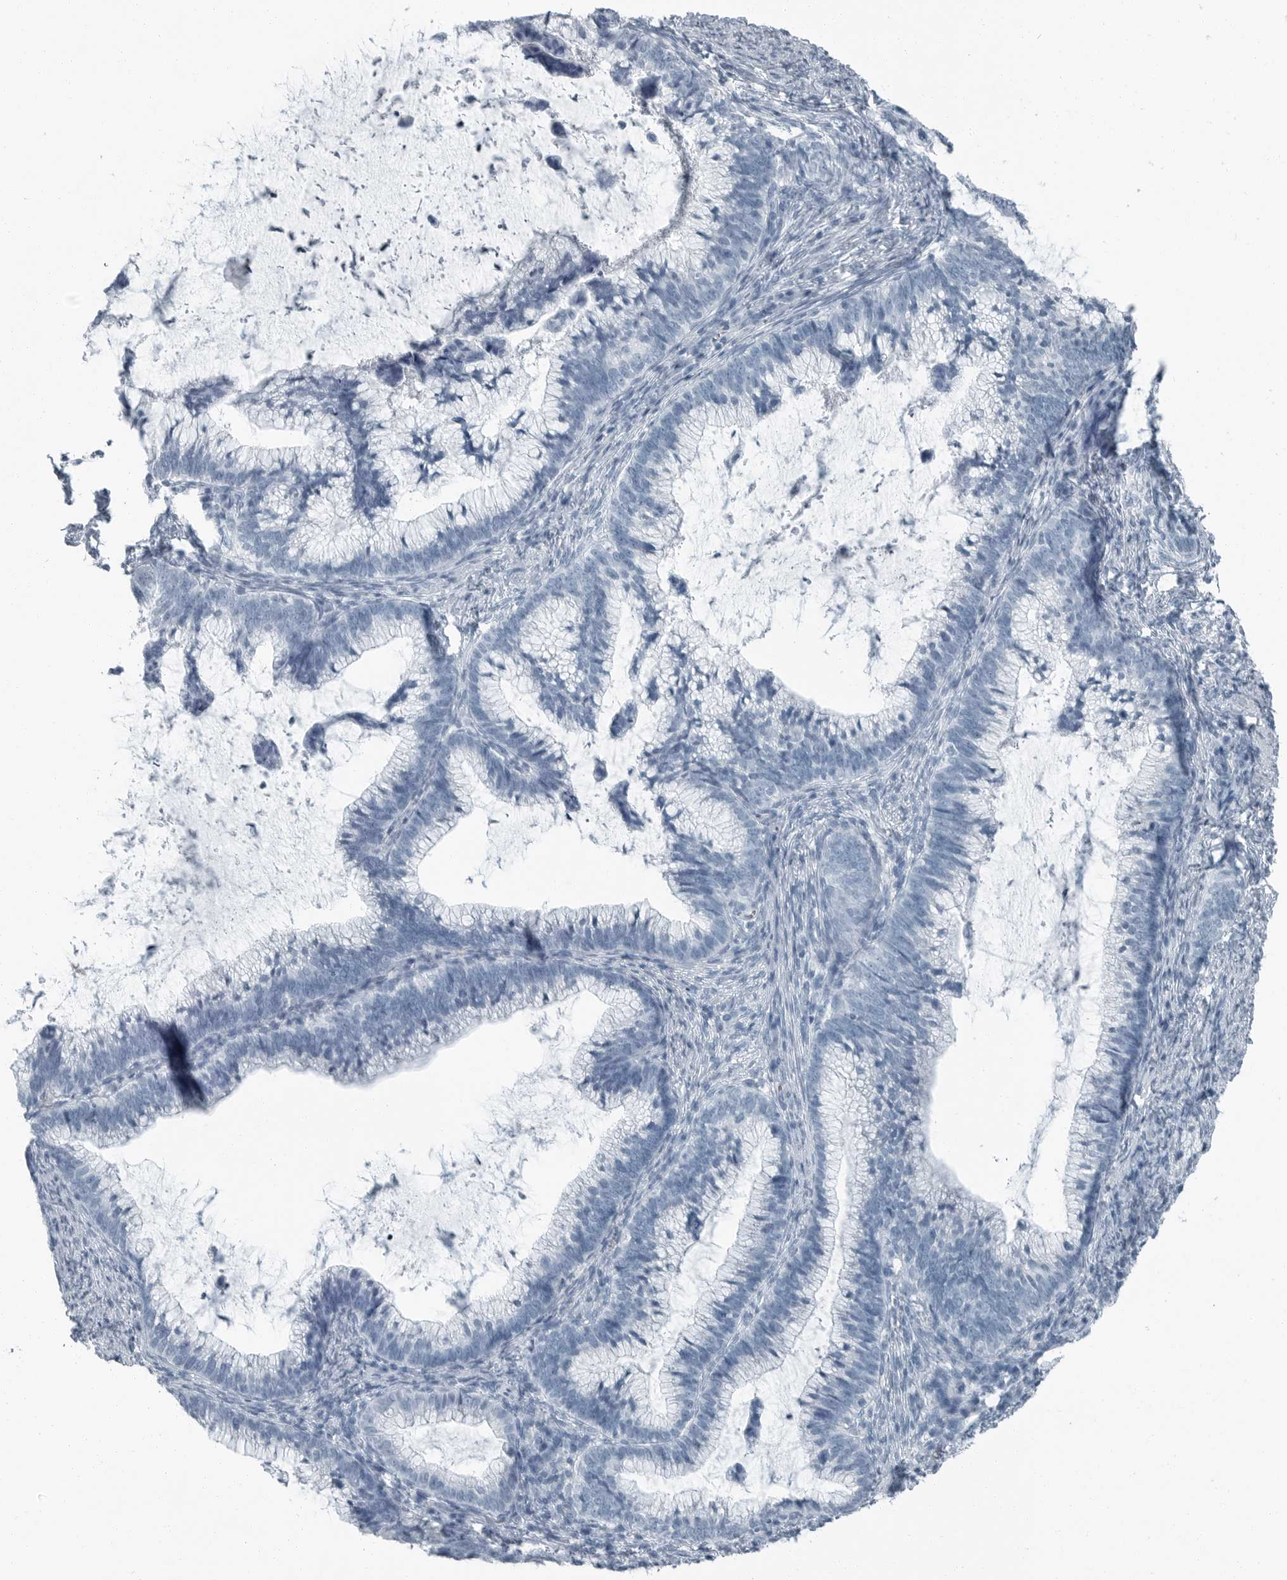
{"staining": {"intensity": "negative", "quantity": "none", "location": "none"}, "tissue": "cervical cancer", "cell_type": "Tumor cells", "image_type": "cancer", "snomed": [{"axis": "morphology", "description": "Adenocarcinoma, NOS"}, {"axis": "topography", "description": "Cervix"}], "caption": "High magnification brightfield microscopy of cervical cancer (adenocarcinoma) stained with DAB (brown) and counterstained with hematoxylin (blue): tumor cells show no significant positivity.", "gene": "FABP6", "patient": {"sex": "female", "age": 36}}